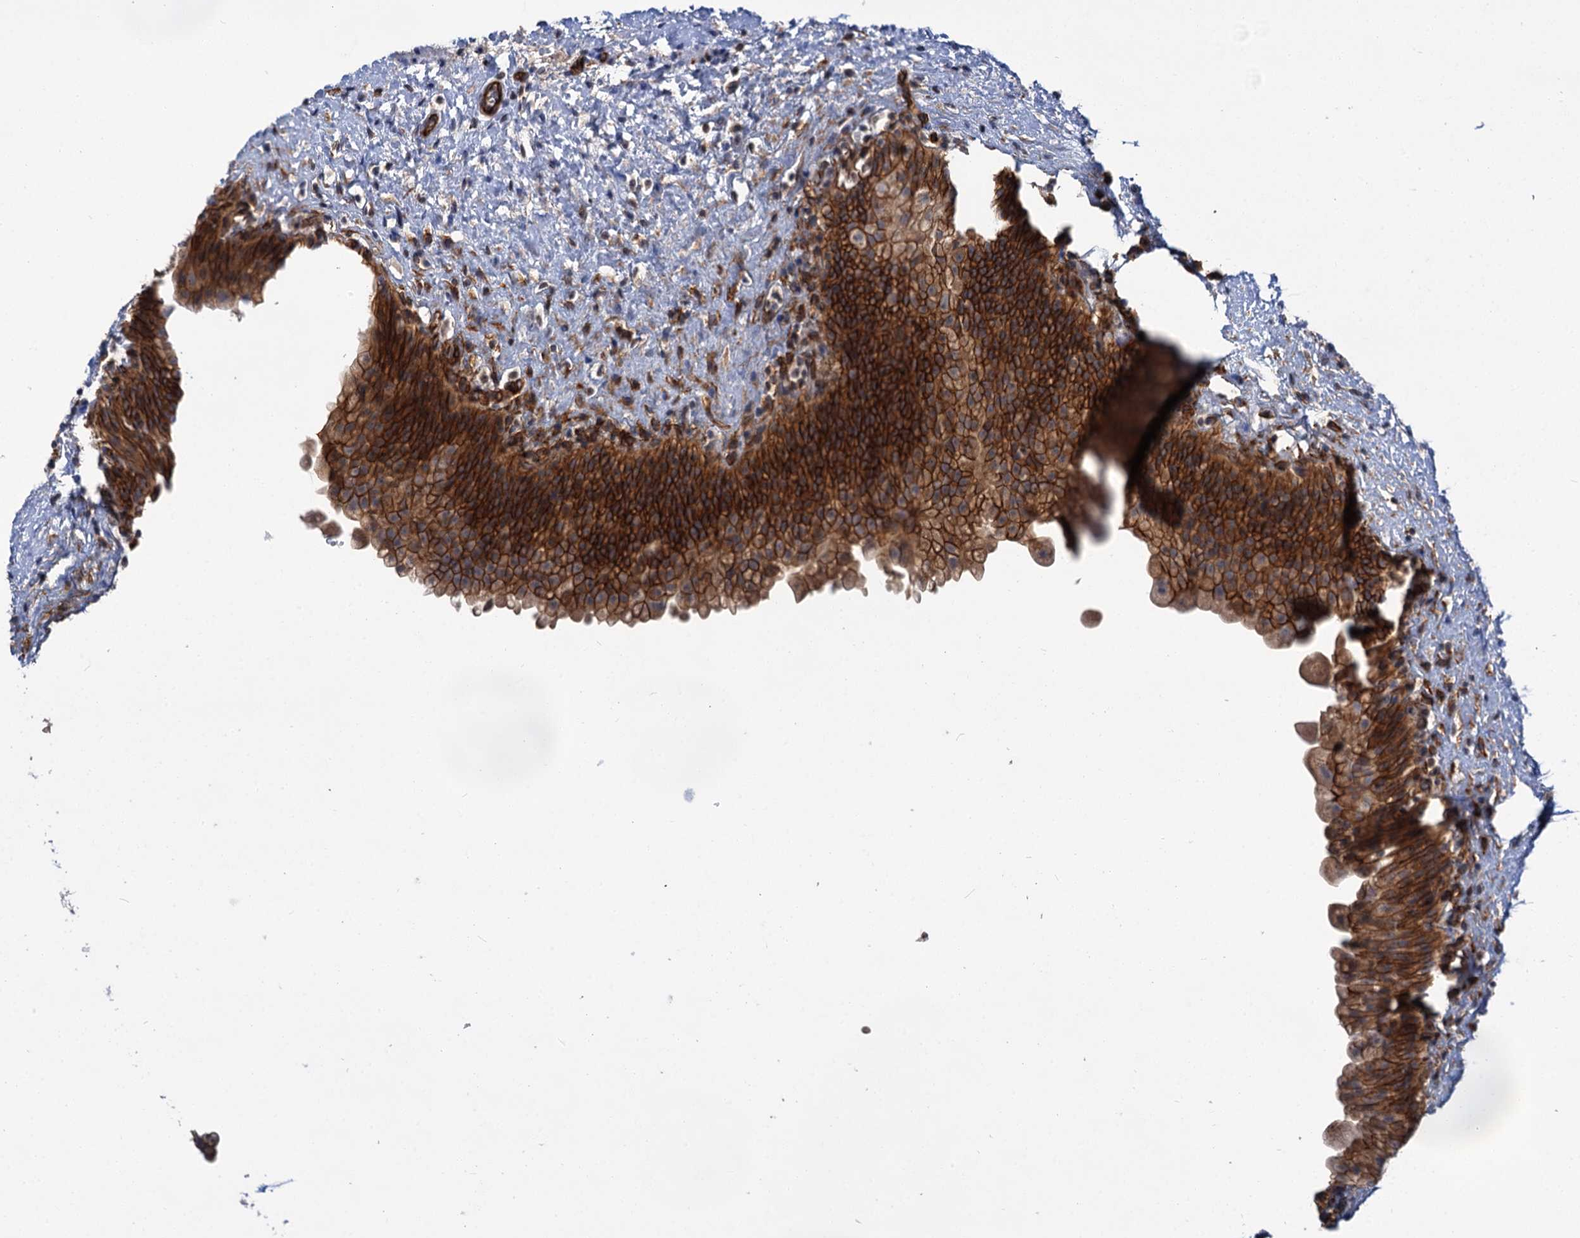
{"staining": {"intensity": "strong", "quantity": ">75%", "location": "cytoplasmic/membranous"}, "tissue": "urinary bladder", "cell_type": "Urothelial cells", "image_type": "normal", "snomed": [{"axis": "morphology", "description": "Normal tissue, NOS"}, {"axis": "topography", "description": "Urinary bladder"}], "caption": "Urinary bladder stained with immunohistochemistry demonstrates strong cytoplasmic/membranous positivity in approximately >75% of urothelial cells. The protein of interest is shown in brown color, while the nuclei are stained blue.", "gene": "ABLIM1", "patient": {"sex": "female", "age": 27}}